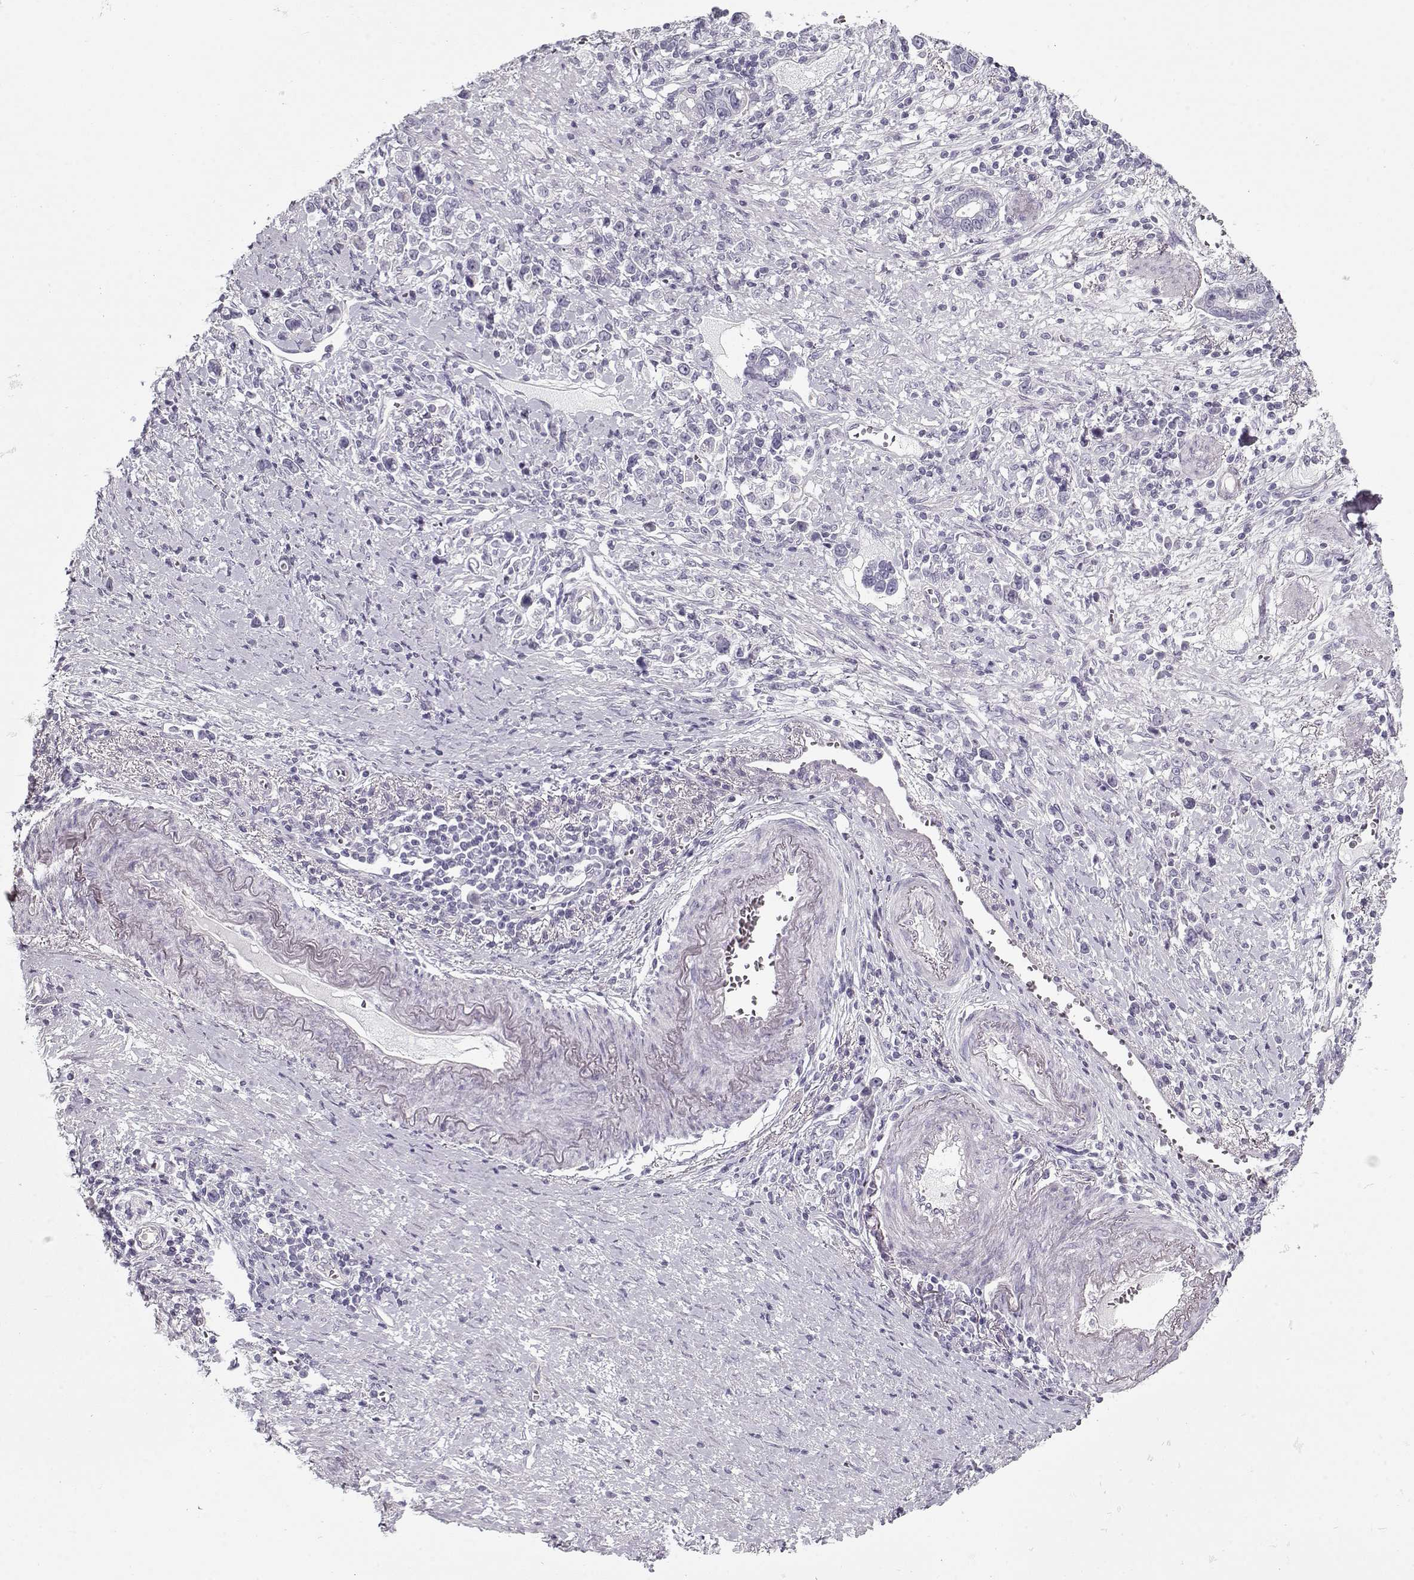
{"staining": {"intensity": "negative", "quantity": "none", "location": "none"}, "tissue": "stomach cancer", "cell_type": "Tumor cells", "image_type": "cancer", "snomed": [{"axis": "morphology", "description": "Adenocarcinoma, NOS"}, {"axis": "topography", "description": "Stomach"}], "caption": "Immunohistochemistry of adenocarcinoma (stomach) demonstrates no expression in tumor cells. (Immunohistochemistry, brightfield microscopy, high magnification).", "gene": "CCDC136", "patient": {"sex": "male", "age": 63}}